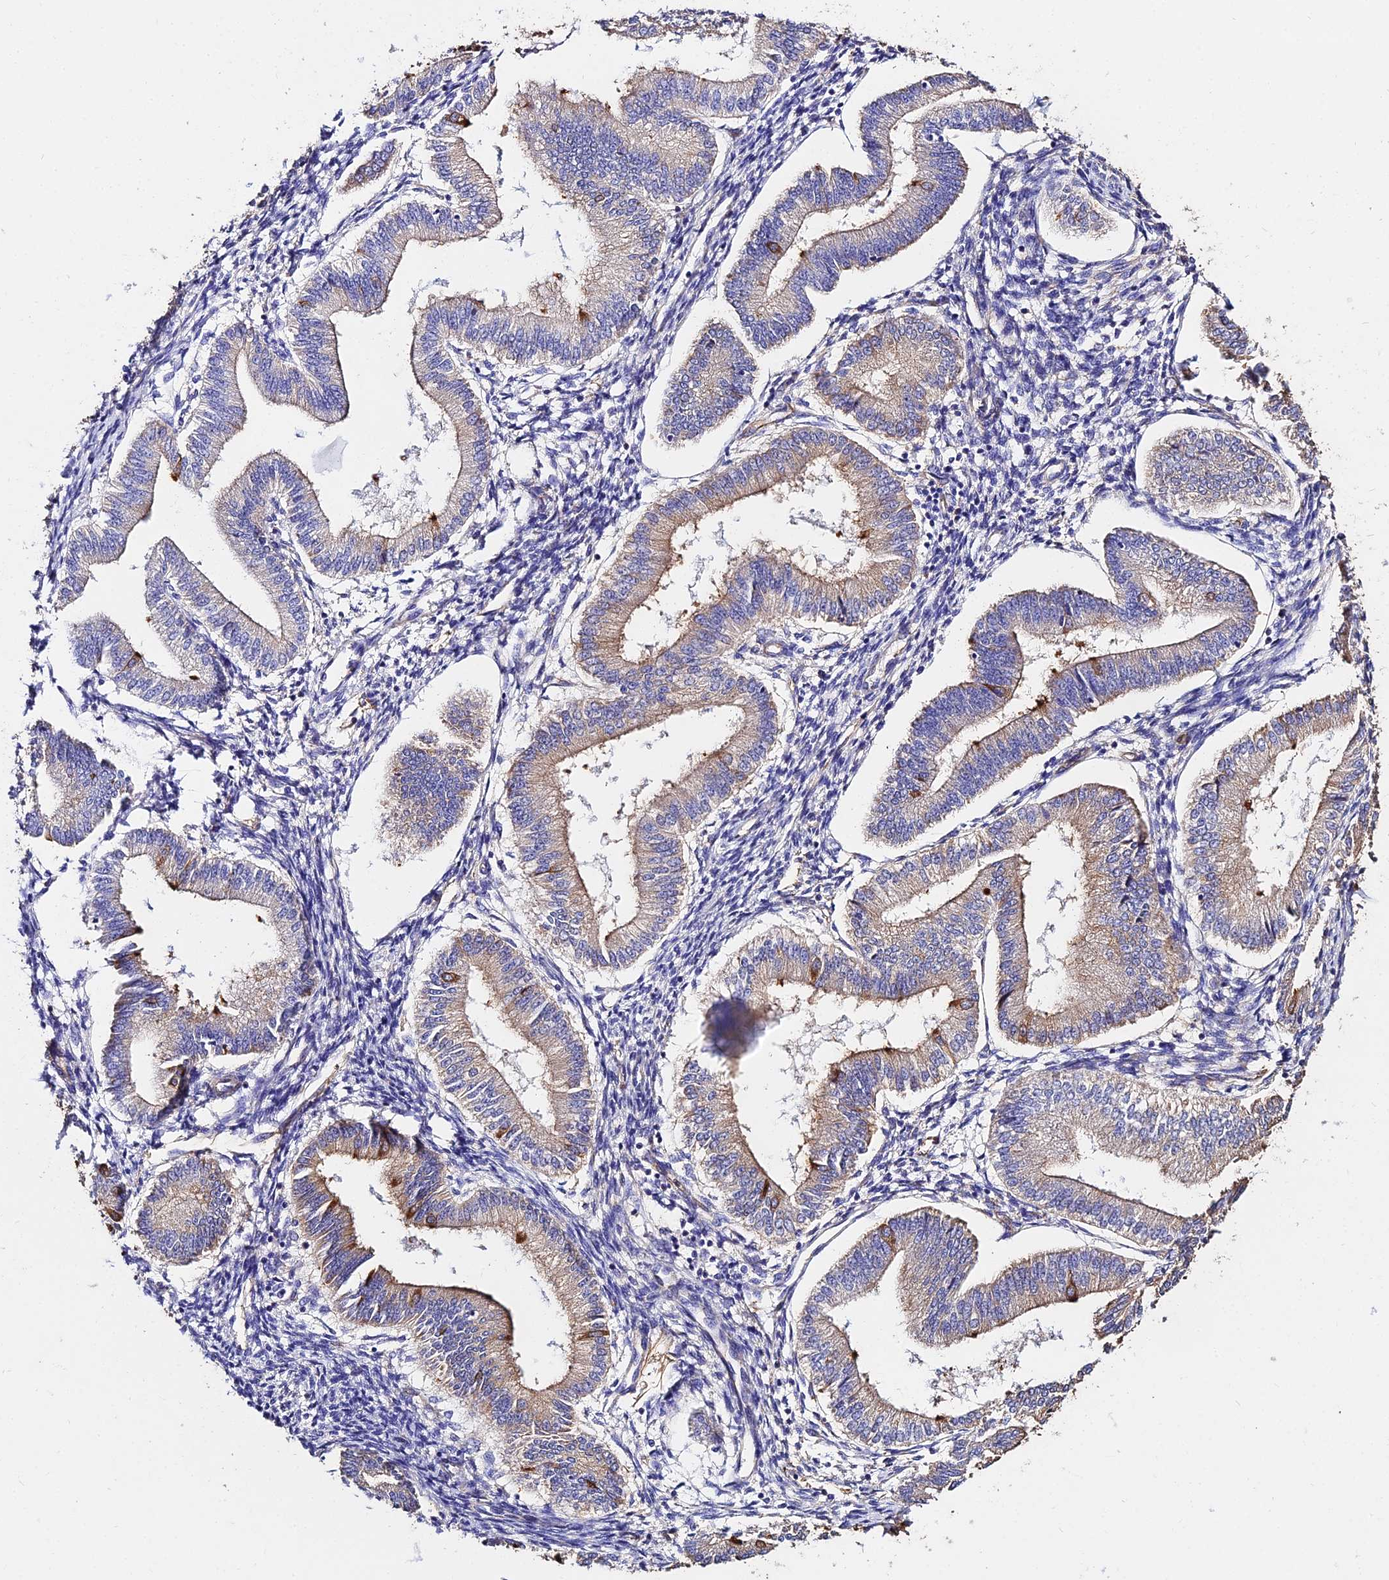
{"staining": {"intensity": "moderate", "quantity": "<25%", "location": "cytoplasmic/membranous"}, "tissue": "endometrium", "cell_type": "Cells in endometrial stroma", "image_type": "normal", "snomed": [{"axis": "morphology", "description": "Normal tissue, NOS"}, {"axis": "topography", "description": "Endometrium"}], "caption": "The histopathology image demonstrates a brown stain indicating the presence of a protein in the cytoplasmic/membranous of cells in endometrial stroma in endometrium. (Brightfield microscopy of DAB IHC at high magnification).", "gene": "TUBA1A", "patient": {"sex": "female", "age": 39}}